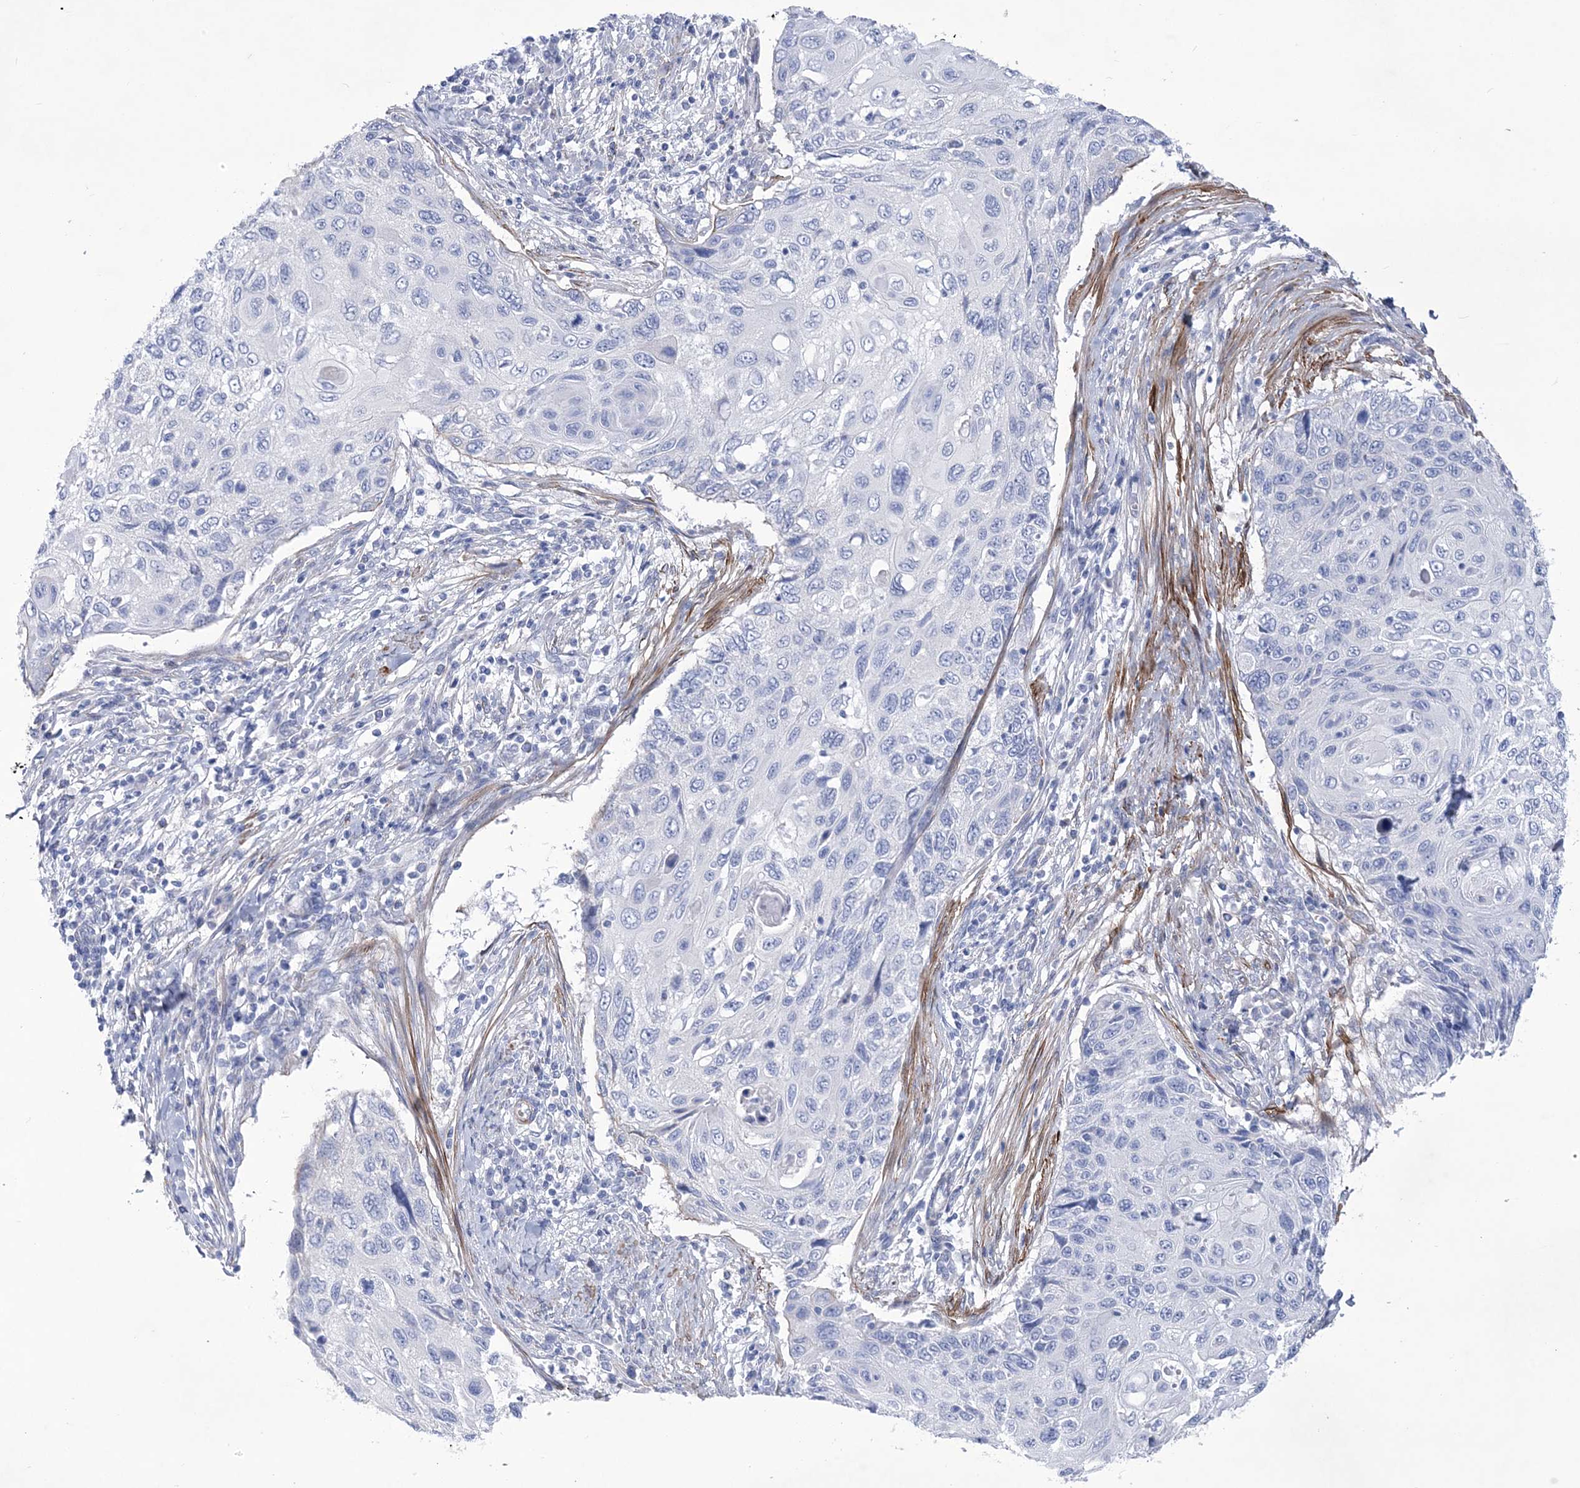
{"staining": {"intensity": "negative", "quantity": "none", "location": "none"}, "tissue": "cervical cancer", "cell_type": "Tumor cells", "image_type": "cancer", "snomed": [{"axis": "morphology", "description": "Squamous cell carcinoma, NOS"}, {"axis": "topography", "description": "Cervix"}], "caption": "Immunohistochemistry of human cervical cancer exhibits no positivity in tumor cells. (DAB IHC, high magnification).", "gene": "WDR74", "patient": {"sex": "female", "age": 70}}